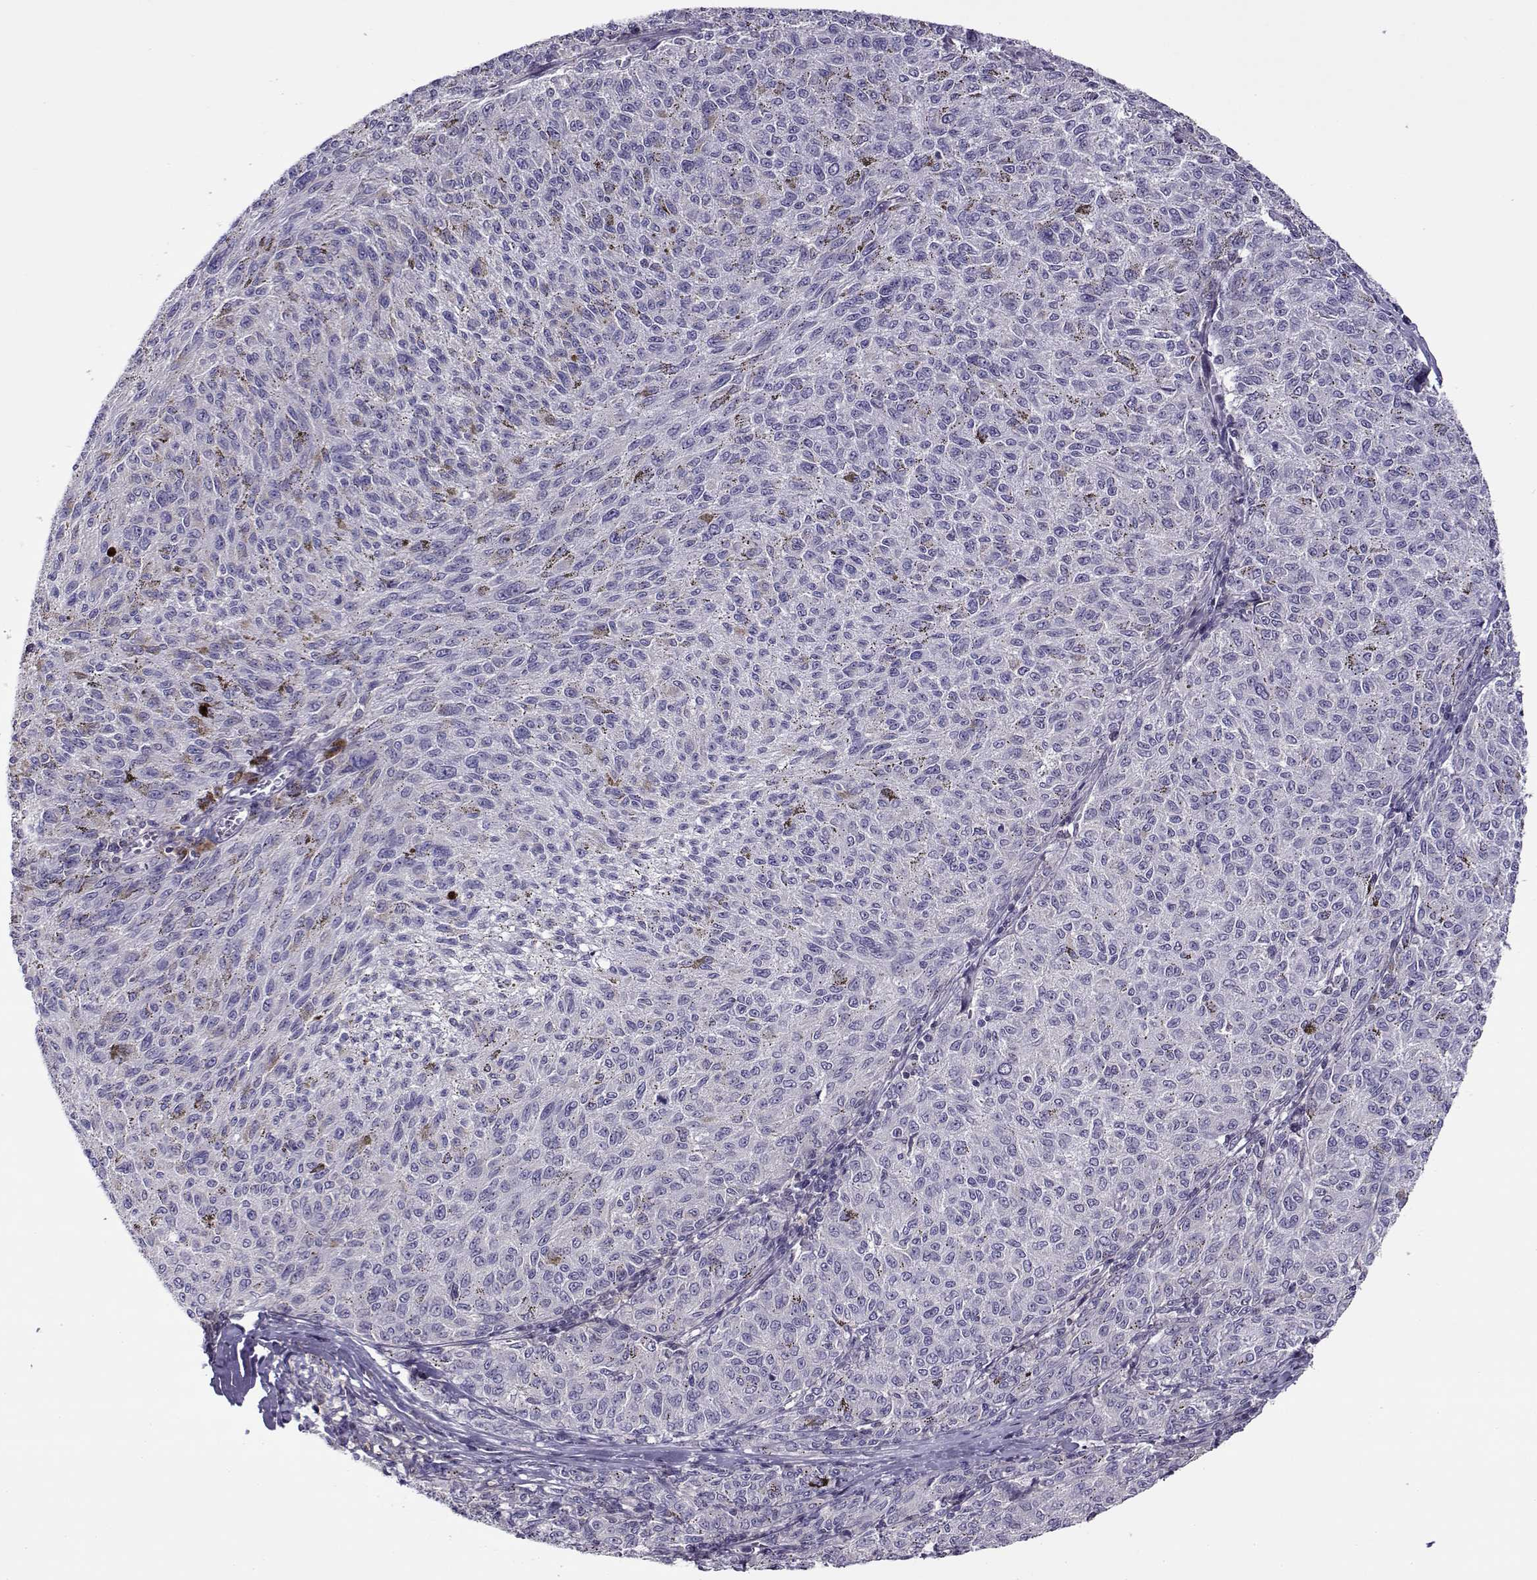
{"staining": {"intensity": "negative", "quantity": "none", "location": "none"}, "tissue": "melanoma", "cell_type": "Tumor cells", "image_type": "cancer", "snomed": [{"axis": "morphology", "description": "Malignant melanoma, NOS"}, {"axis": "topography", "description": "Skin"}], "caption": "High magnification brightfield microscopy of malignant melanoma stained with DAB (3,3'-diaminobenzidine) (brown) and counterstained with hematoxylin (blue): tumor cells show no significant positivity. (DAB (3,3'-diaminobenzidine) immunohistochemistry with hematoxylin counter stain).", "gene": "FEZF1", "patient": {"sex": "female", "age": 72}}